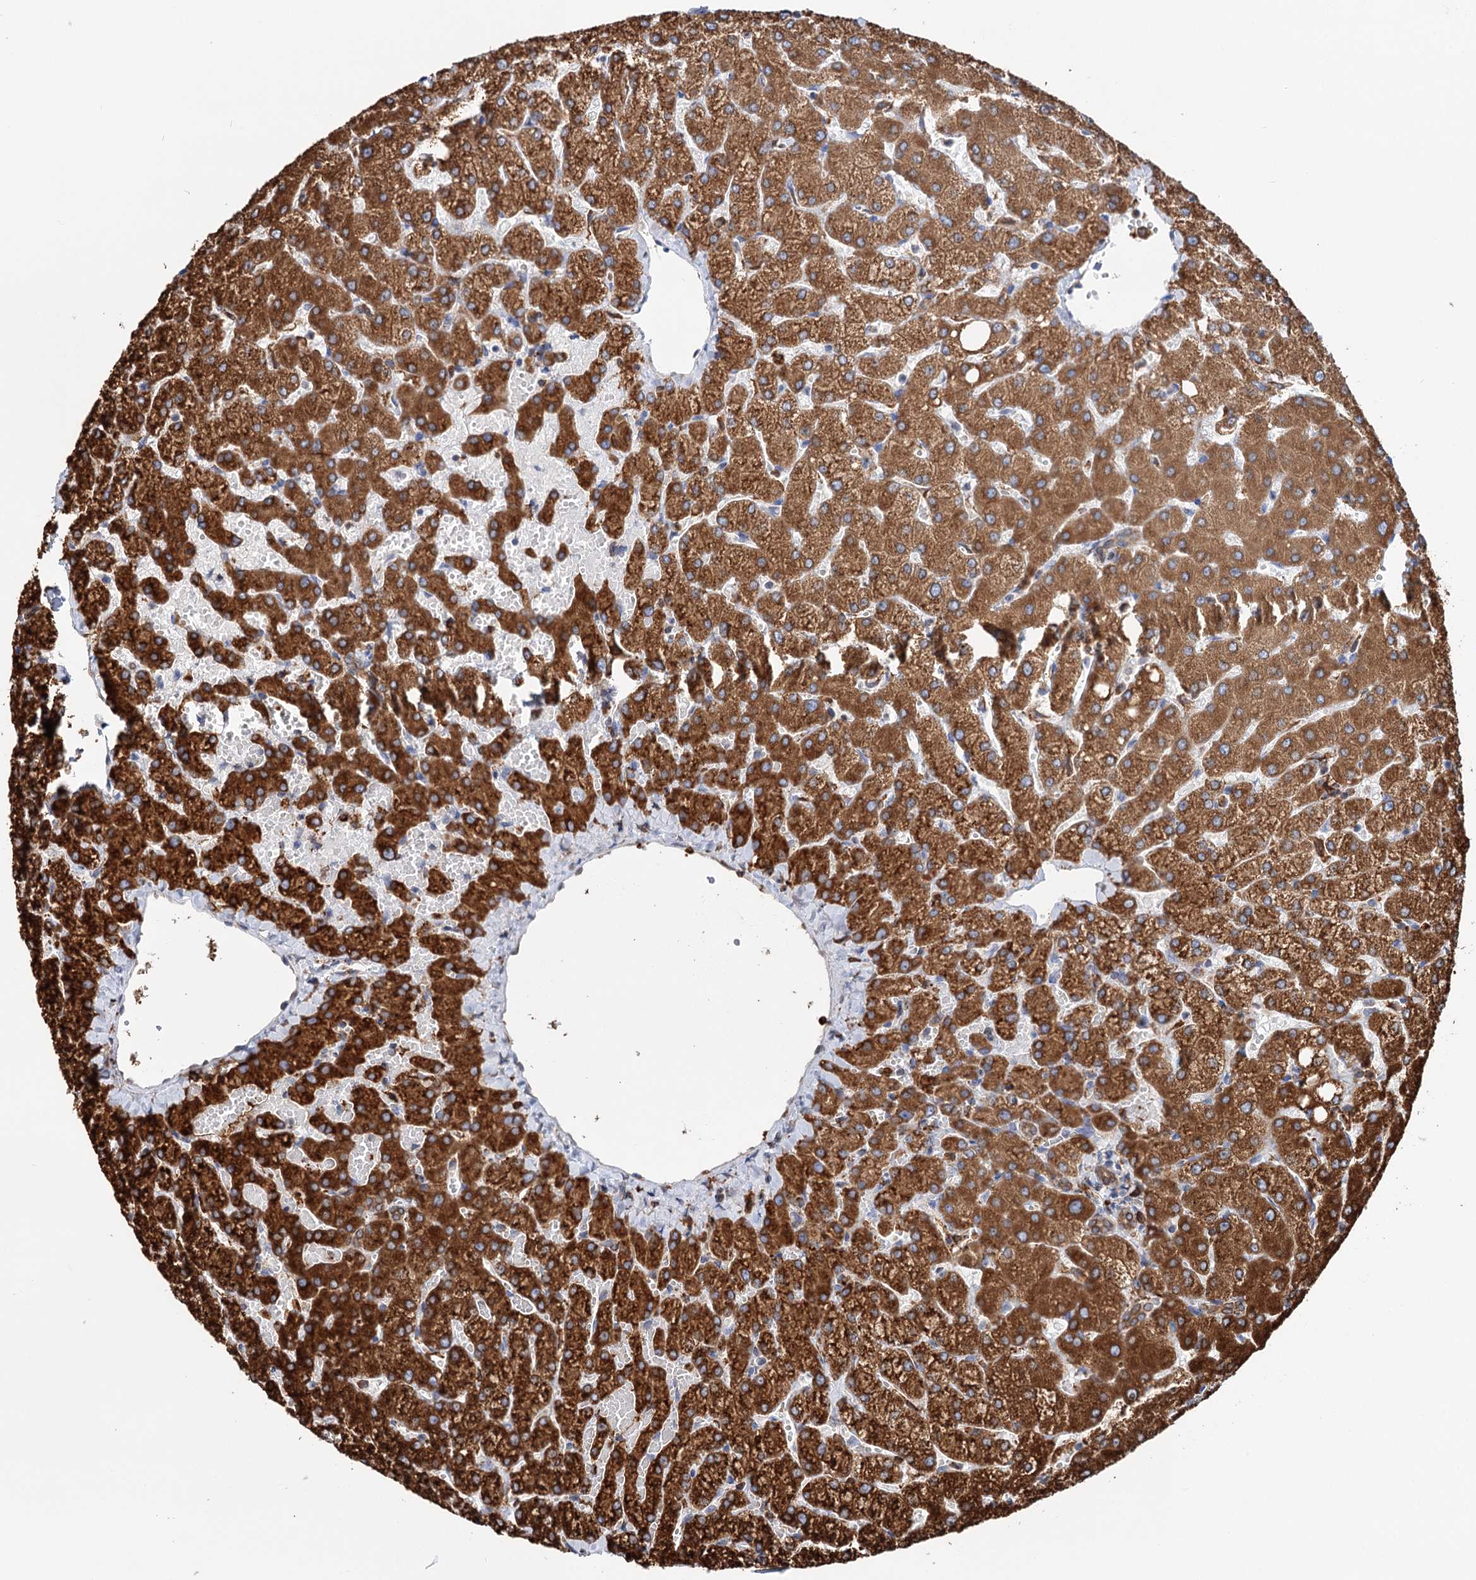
{"staining": {"intensity": "moderate", "quantity": "25%-75%", "location": "cytoplasmic/membranous"}, "tissue": "liver", "cell_type": "Cholangiocytes", "image_type": "normal", "snomed": [{"axis": "morphology", "description": "Normal tissue, NOS"}, {"axis": "topography", "description": "Liver"}], "caption": "Approximately 25%-75% of cholangiocytes in normal human liver display moderate cytoplasmic/membranous protein expression as visualized by brown immunohistochemical staining.", "gene": "ERP29", "patient": {"sex": "female", "age": 54}}